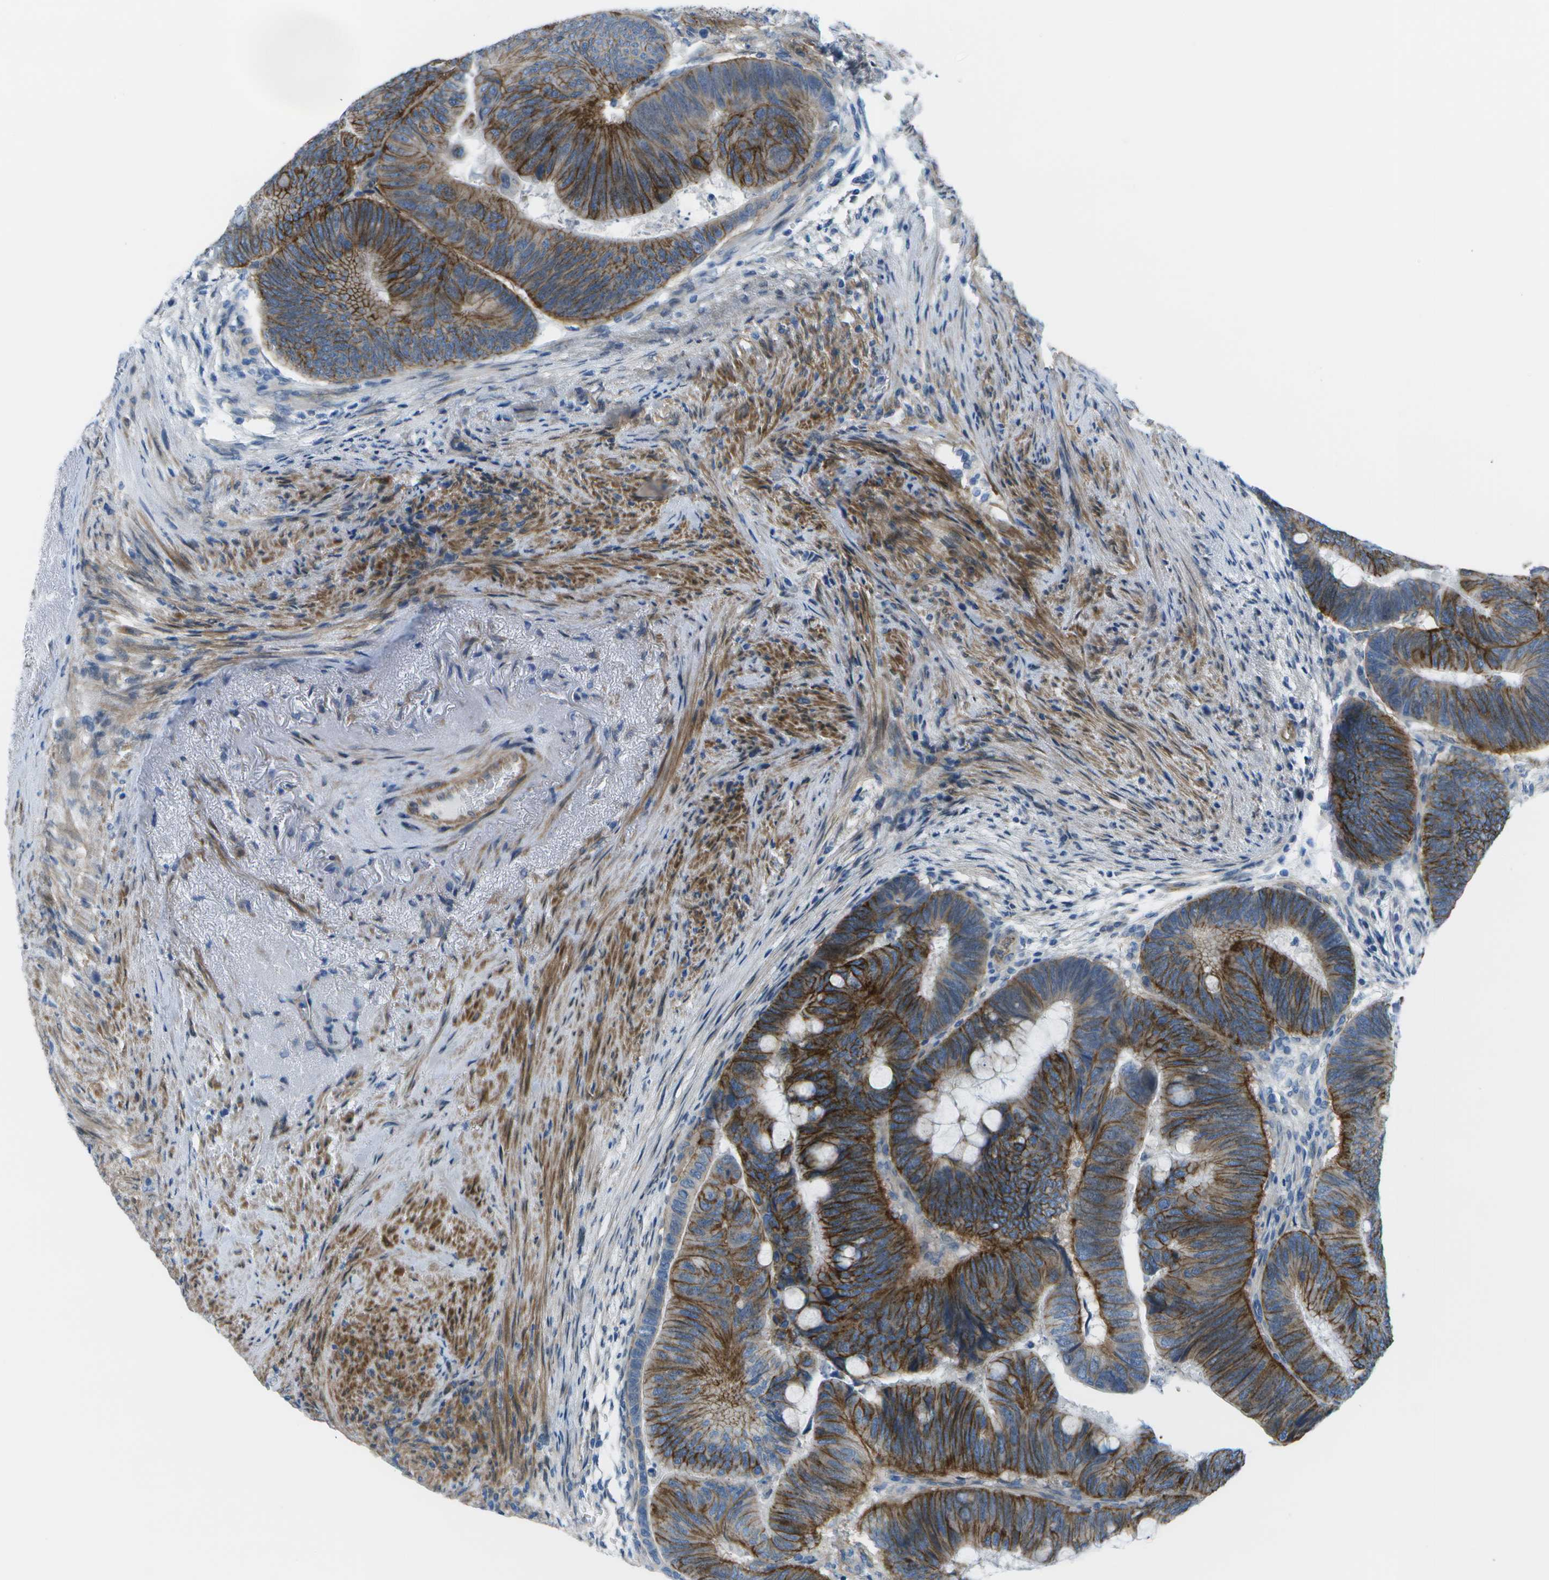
{"staining": {"intensity": "strong", "quantity": ">75%", "location": "cytoplasmic/membranous"}, "tissue": "colorectal cancer", "cell_type": "Tumor cells", "image_type": "cancer", "snomed": [{"axis": "morphology", "description": "Normal tissue, NOS"}, {"axis": "morphology", "description": "Adenocarcinoma, NOS"}, {"axis": "topography", "description": "Rectum"}], "caption": "A brown stain labels strong cytoplasmic/membranous expression of a protein in colorectal cancer (adenocarcinoma) tumor cells.", "gene": "SORBS3", "patient": {"sex": "male", "age": 92}}